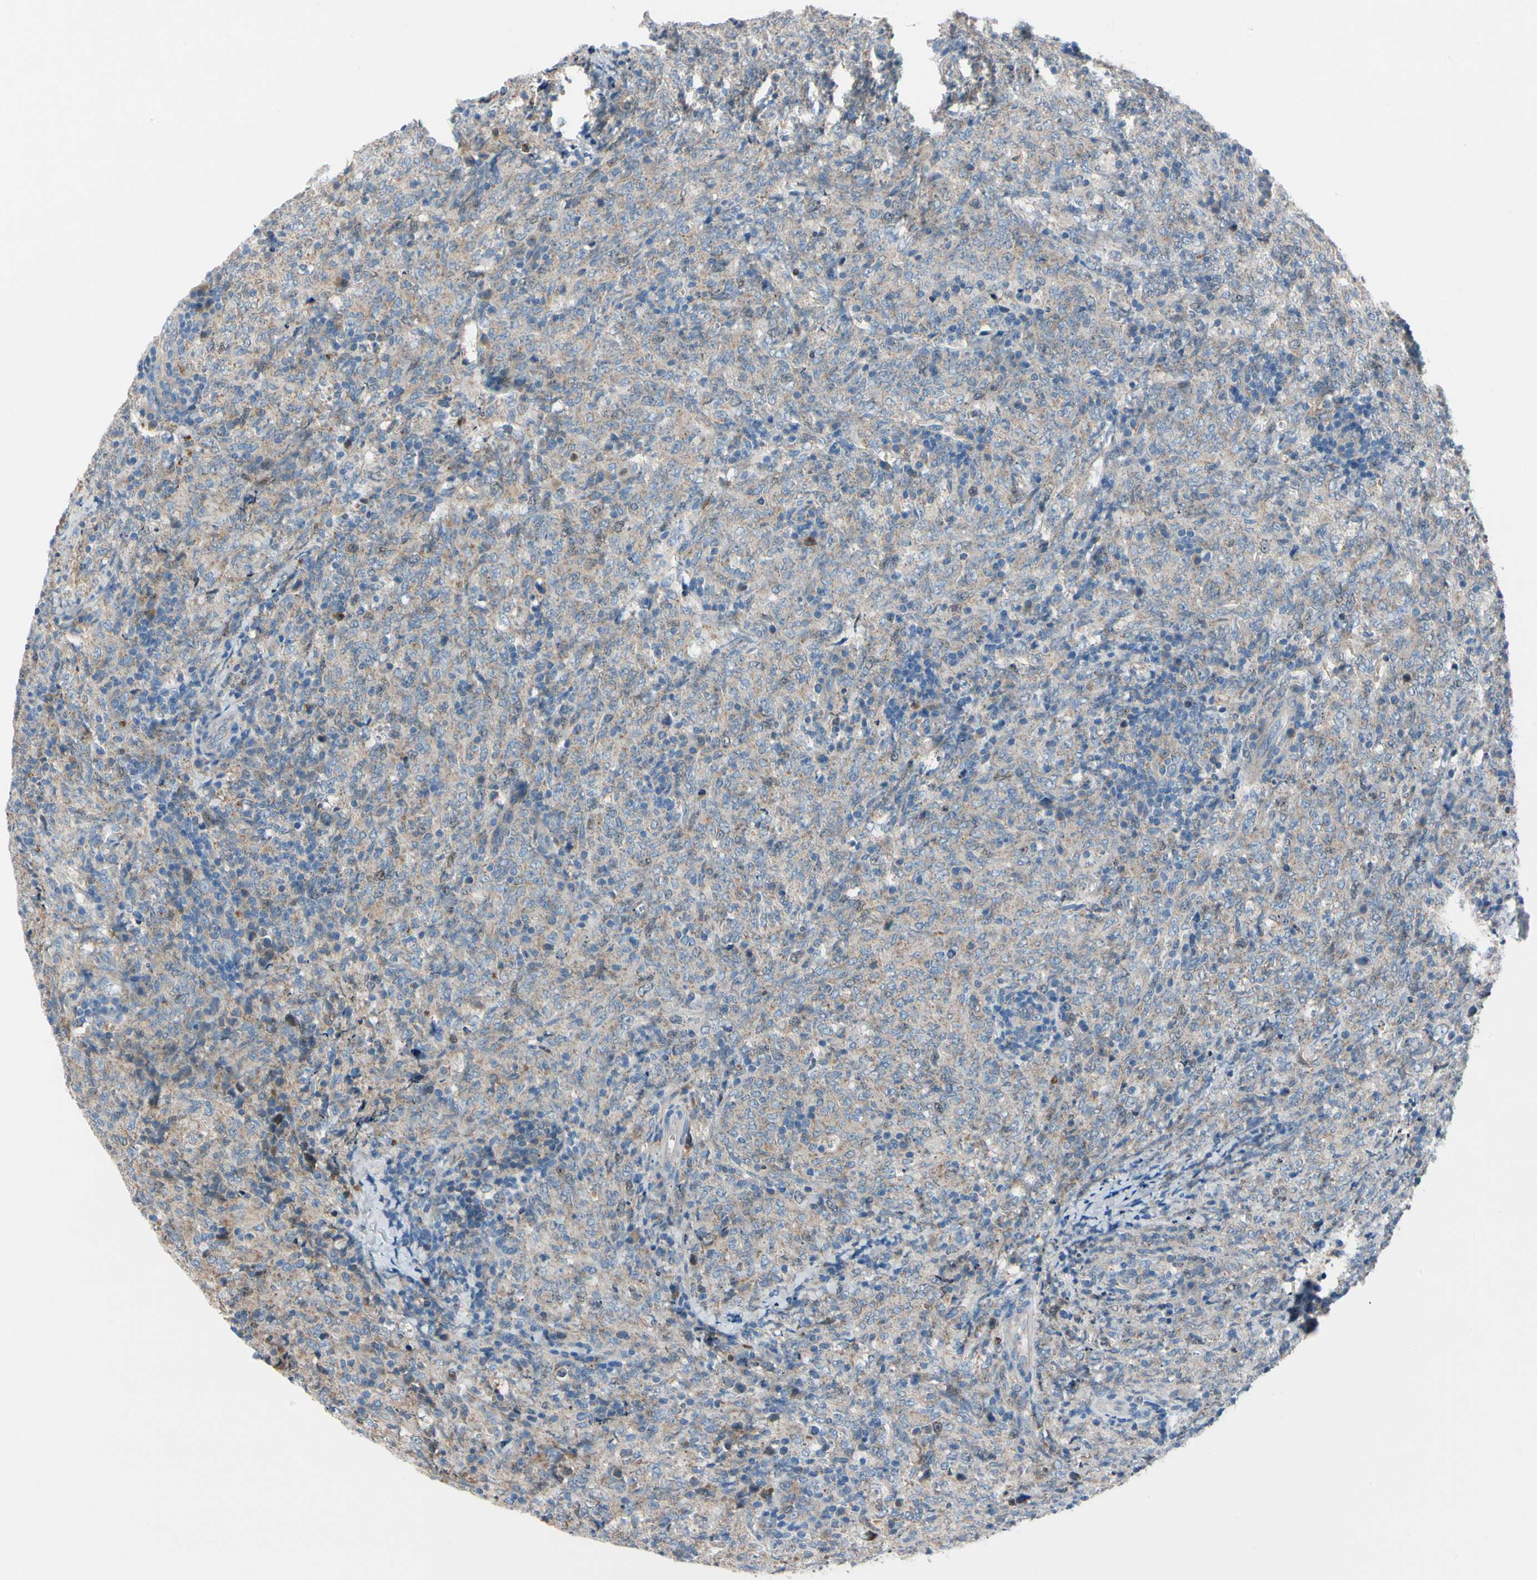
{"staining": {"intensity": "weak", "quantity": ">75%", "location": "cytoplasmic/membranous"}, "tissue": "lymphoma", "cell_type": "Tumor cells", "image_type": "cancer", "snomed": [{"axis": "morphology", "description": "Malignant lymphoma, non-Hodgkin's type, High grade"}, {"axis": "topography", "description": "Tonsil"}], "caption": "Approximately >75% of tumor cells in malignant lymphoma, non-Hodgkin's type (high-grade) show weak cytoplasmic/membranous protein positivity as visualized by brown immunohistochemical staining.", "gene": "HJURP", "patient": {"sex": "female", "age": 36}}